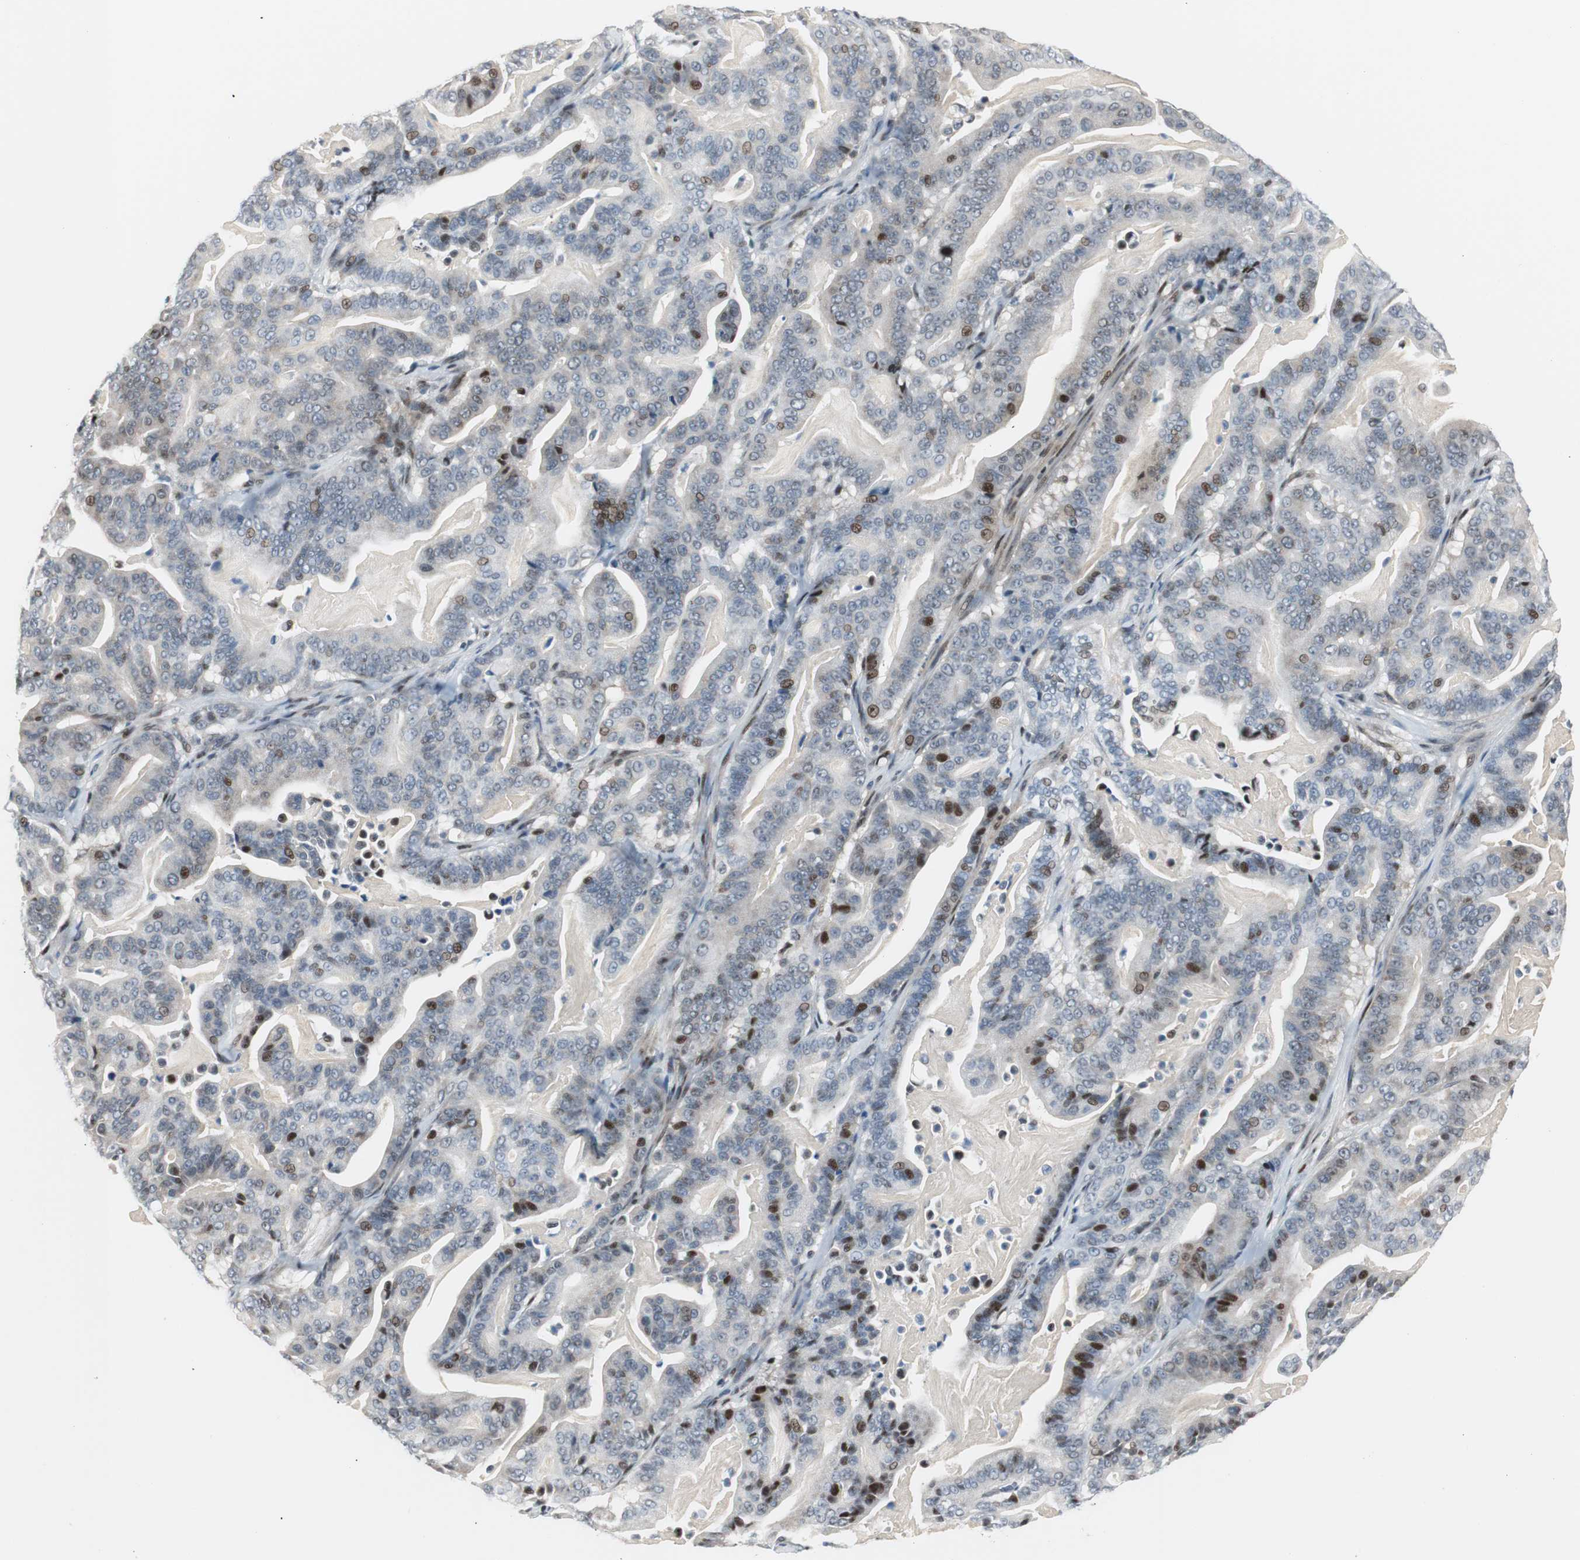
{"staining": {"intensity": "moderate", "quantity": "<25%", "location": "nuclear"}, "tissue": "pancreatic cancer", "cell_type": "Tumor cells", "image_type": "cancer", "snomed": [{"axis": "morphology", "description": "Adenocarcinoma, NOS"}, {"axis": "topography", "description": "Pancreas"}], "caption": "An immunohistochemistry (IHC) histopathology image of neoplastic tissue is shown. Protein staining in brown labels moderate nuclear positivity in pancreatic cancer (adenocarcinoma) within tumor cells. The protein of interest is shown in brown color, while the nuclei are stained blue.", "gene": "RAD1", "patient": {"sex": "male", "age": 63}}